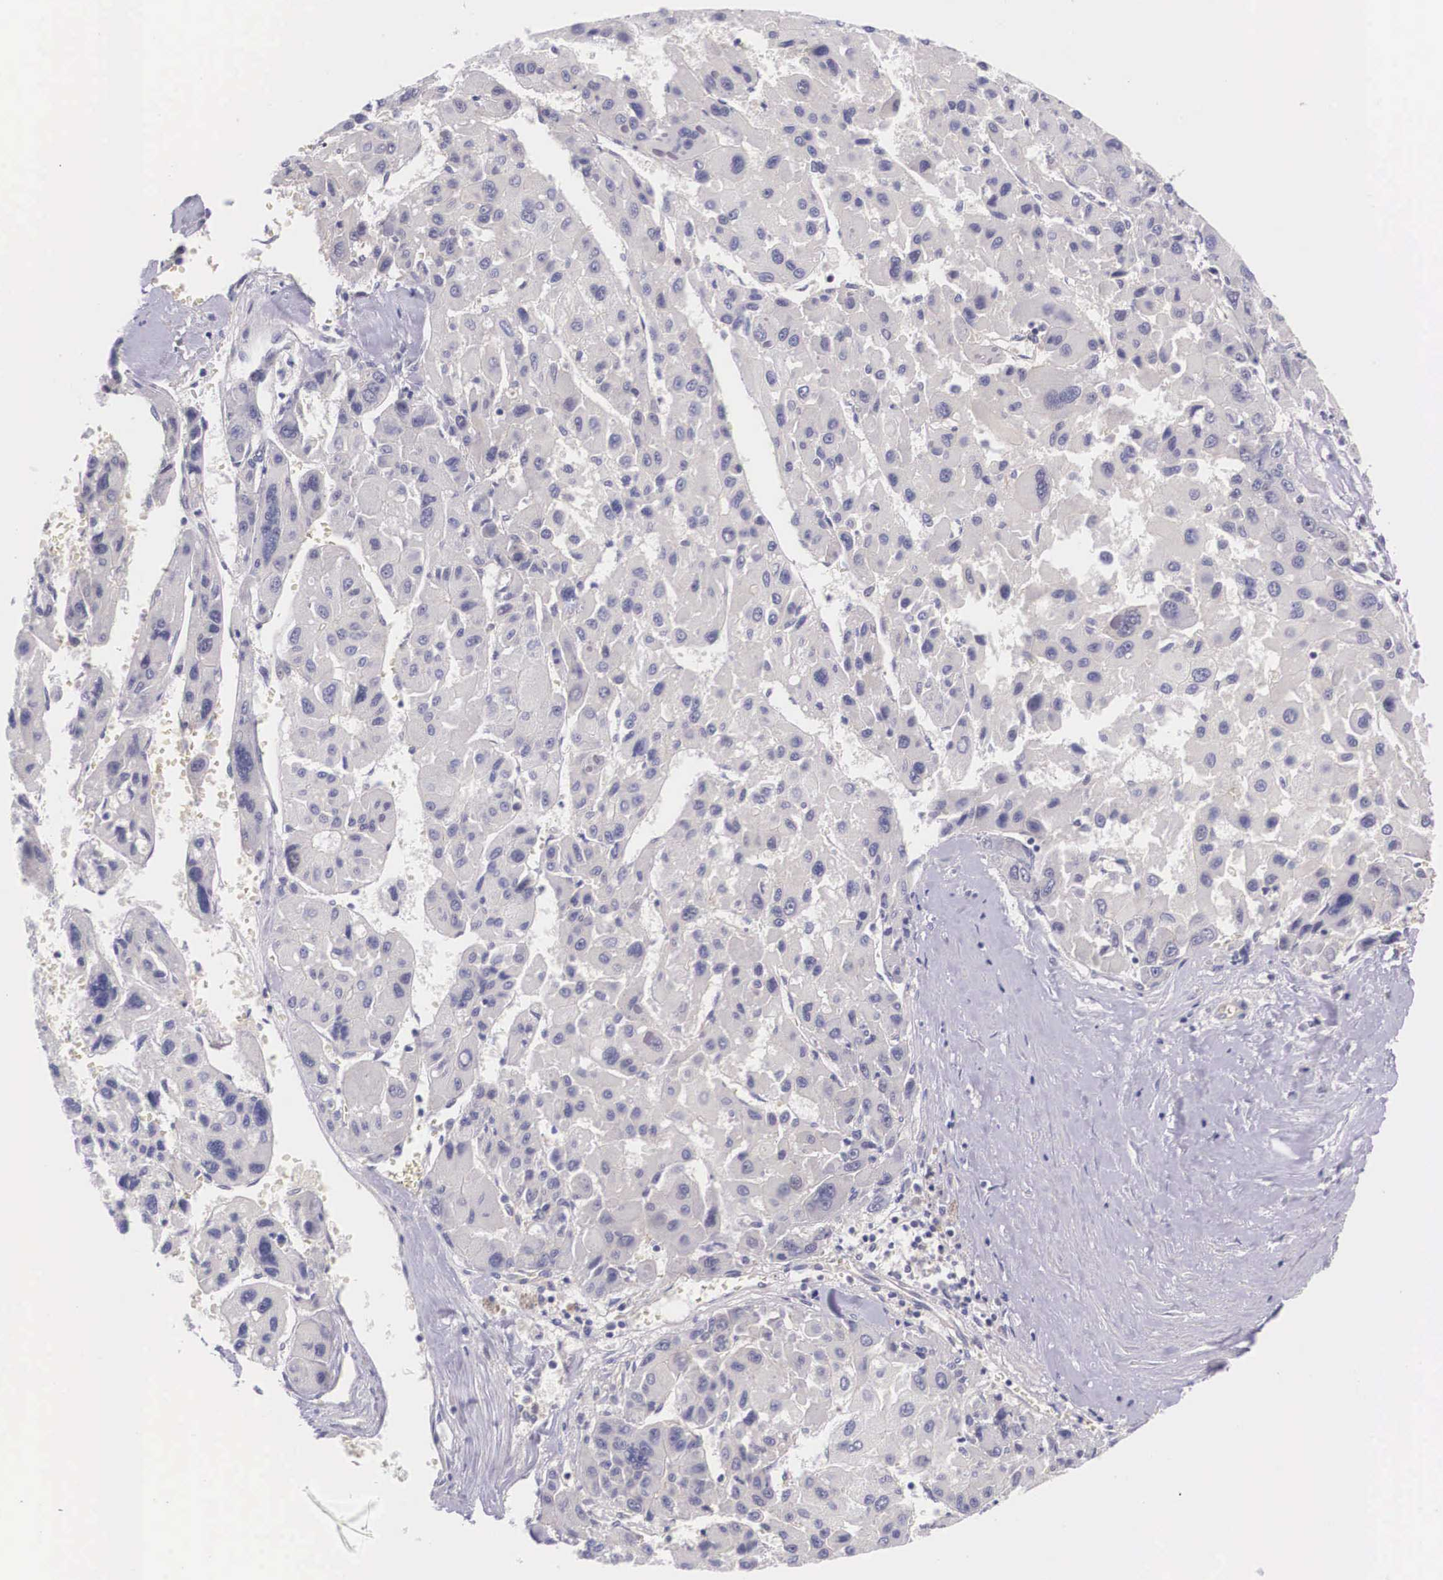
{"staining": {"intensity": "negative", "quantity": "none", "location": "none"}, "tissue": "liver cancer", "cell_type": "Tumor cells", "image_type": "cancer", "snomed": [{"axis": "morphology", "description": "Carcinoma, Hepatocellular, NOS"}, {"axis": "topography", "description": "Liver"}], "caption": "Liver cancer (hepatocellular carcinoma) was stained to show a protein in brown. There is no significant staining in tumor cells.", "gene": "IGBP1", "patient": {"sex": "male", "age": 64}}